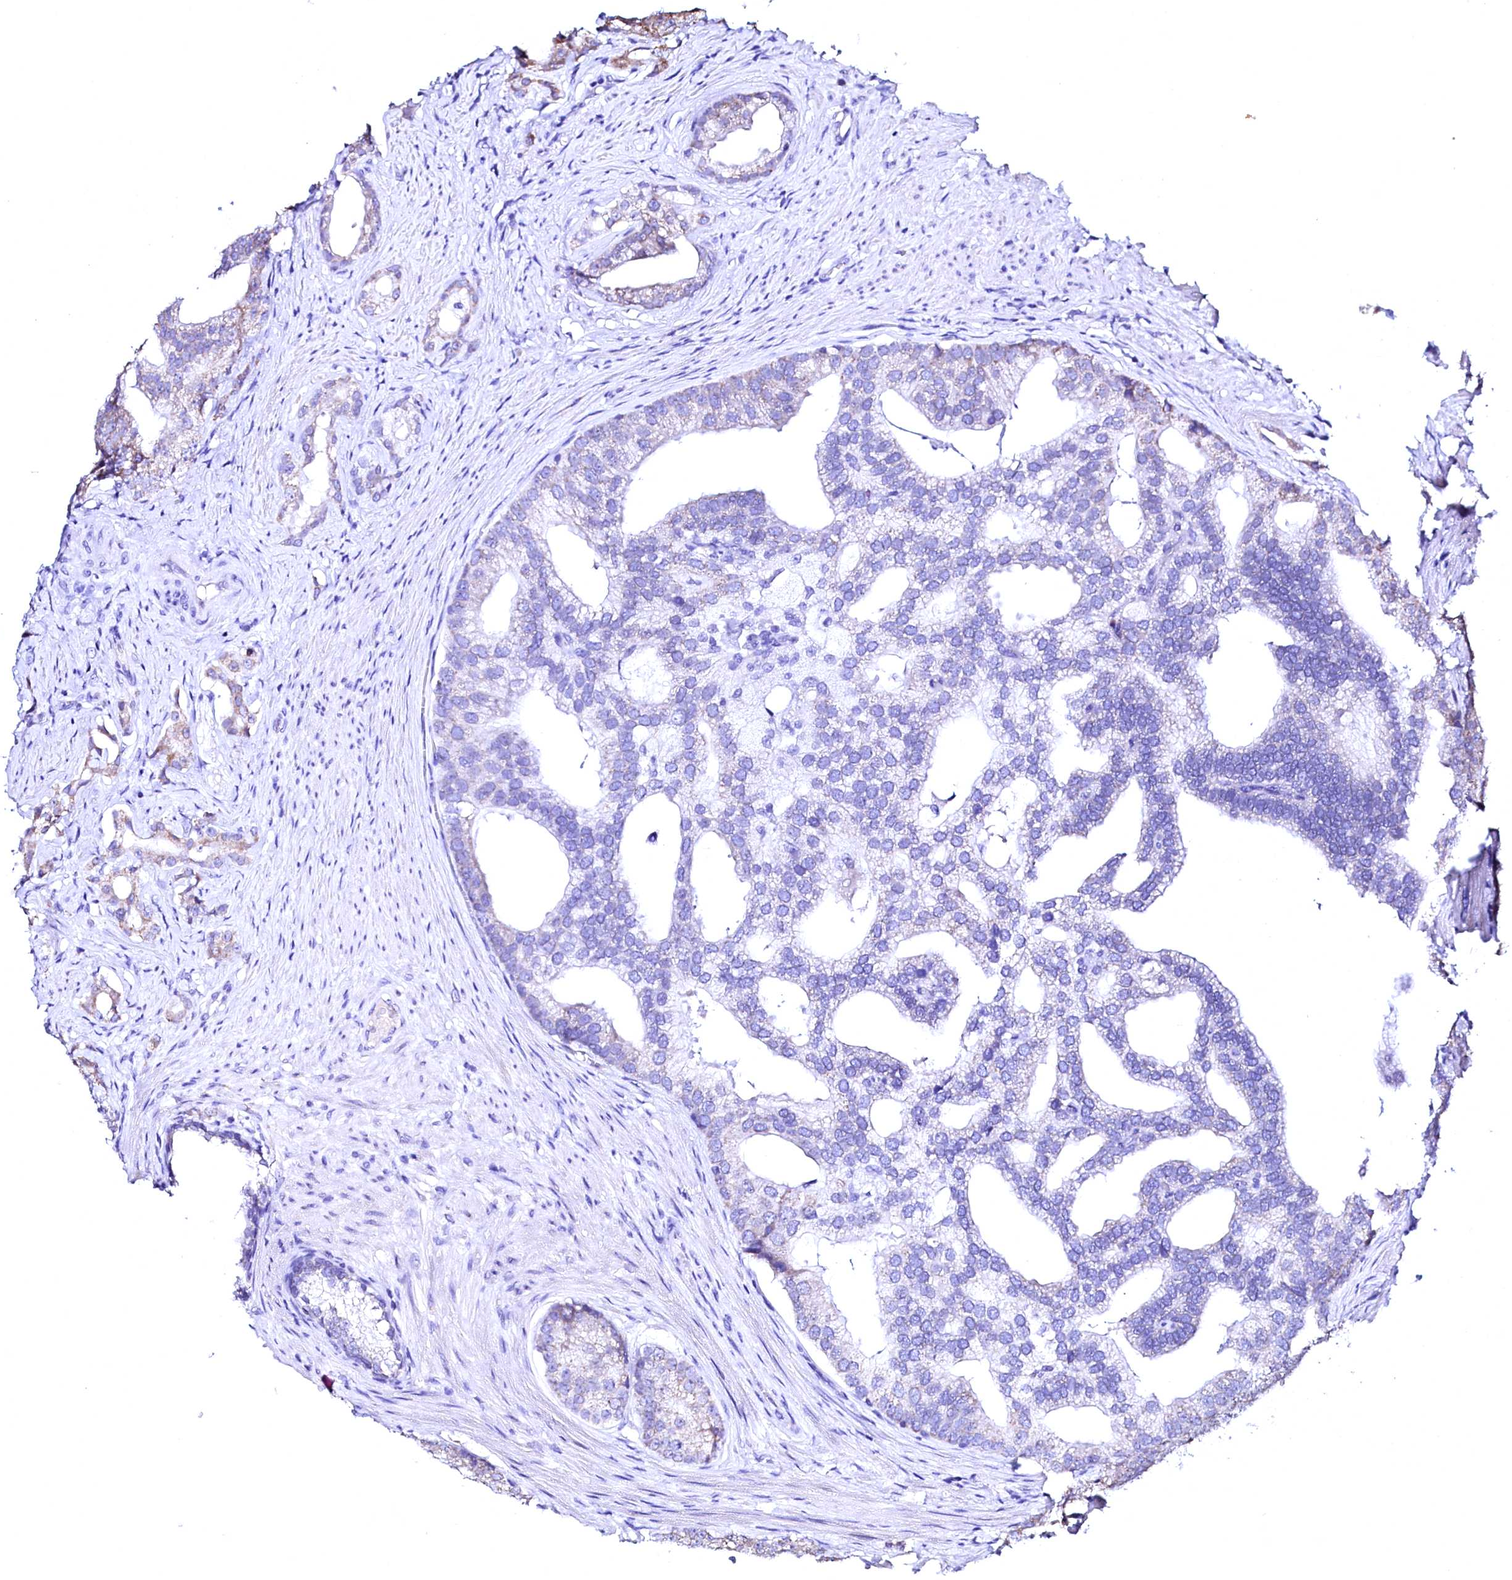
{"staining": {"intensity": "weak", "quantity": "<25%", "location": "cytoplasmic/membranous"}, "tissue": "prostate cancer", "cell_type": "Tumor cells", "image_type": "cancer", "snomed": [{"axis": "morphology", "description": "Adenocarcinoma, Low grade"}, {"axis": "topography", "description": "Prostate"}], "caption": "Immunohistochemistry of human low-grade adenocarcinoma (prostate) displays no expression in tumor cells.", "gene": "HAND1", "patient": {"sex": "male", "age": 71}}